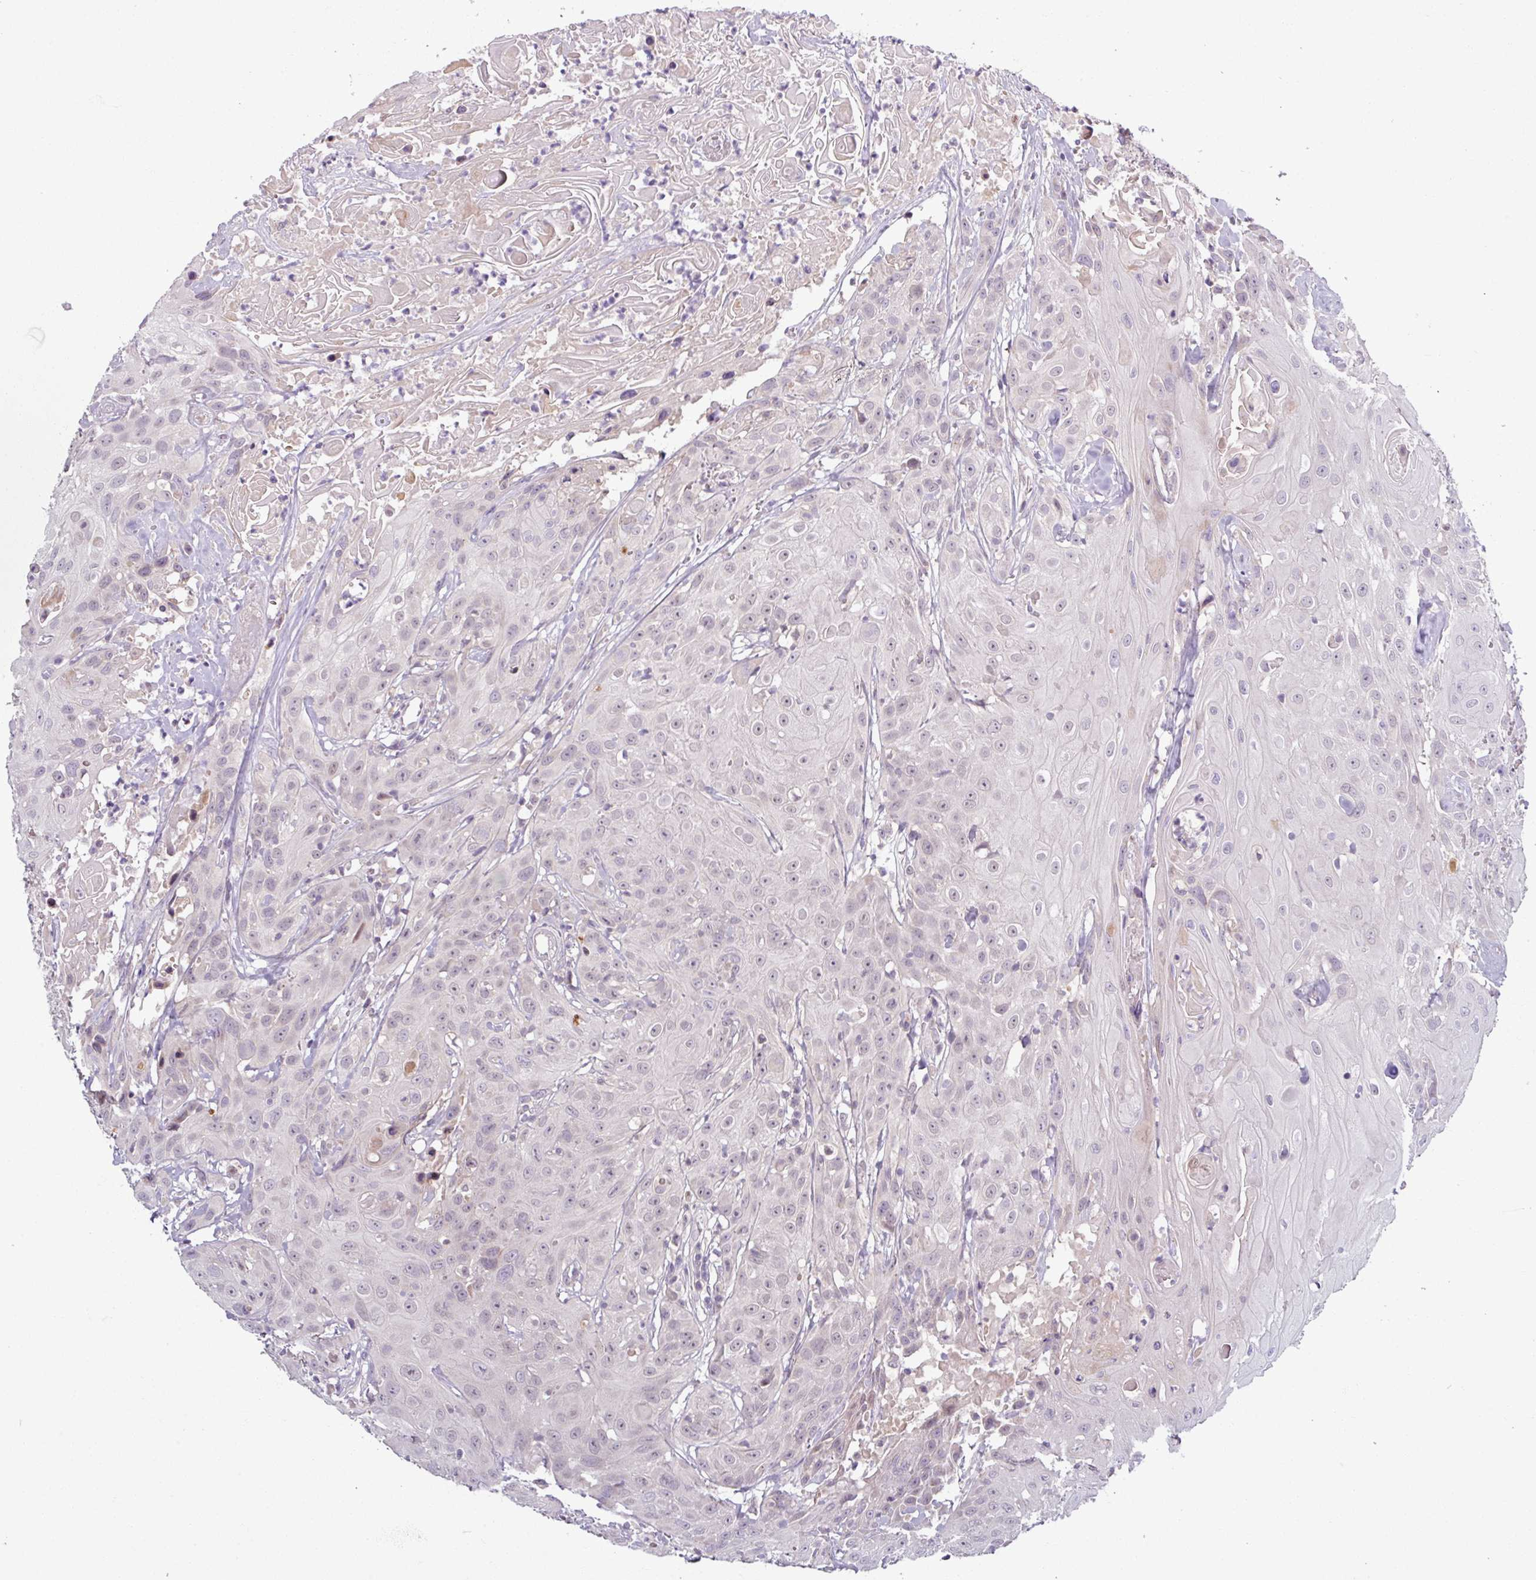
{"staining": {"intensity": "negative", "quantity": "none", "location": "none"}, "tissue": "head and neck cancer", "cell_type": "Tumor cells", "image_type": "cancer", "snomed": [{"axis": "morphology", "description": "Squamous cell carcinoma, NOS"}, {"axis": "topography", "description": "Skin"}, {"axis": "topography", "description": "Head-Neck"}], "caption": "Tumor cells are negative for protein expression in human squamous cell carcinoma (head and neck).", "gene": "OGFOD3", "patient": {"sex": "male", "age": 80}}